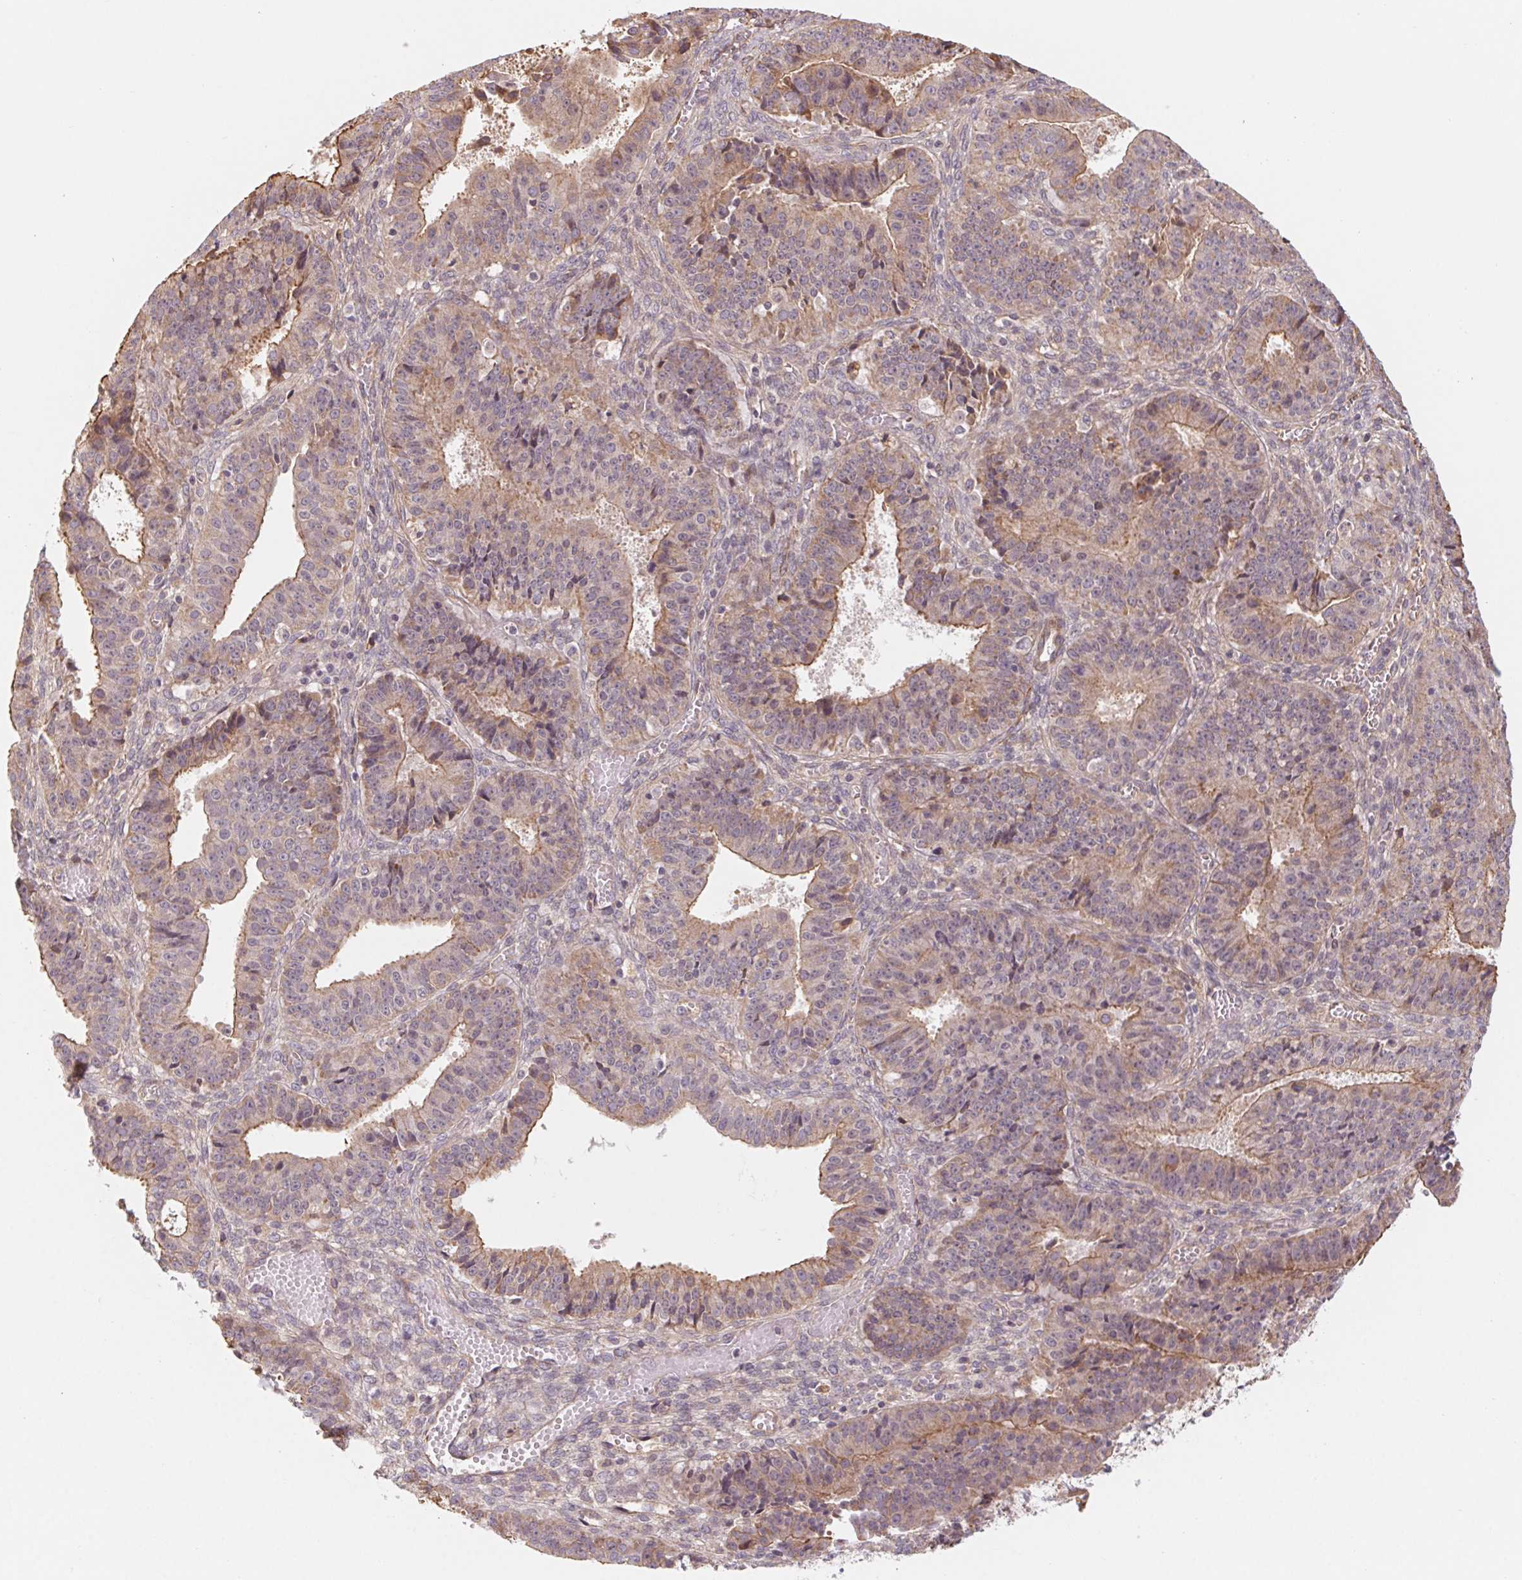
{"staining": {"intensity": "weak", "quantity": ">75%", "location": "cytoplasmic/membranous"}, "tissue": "ovarian cancer", "cell_type": "Tumor cells", "image_type": "cancer", "snomed": [{"axis": "morphology", "description": "Carcinoma, endometroid"}, {"axis": "topography", "description": "Ovary"}], "caption": "There is low levels of weak cytoplasmic/membranous expression in tumor cells of ovarian cancer (endometroid carcinoma), as demonstrated by immunohistochemical staining (brown color).", "gene": "CCDC112", "patient": {"sex": "female", "age": 42}}